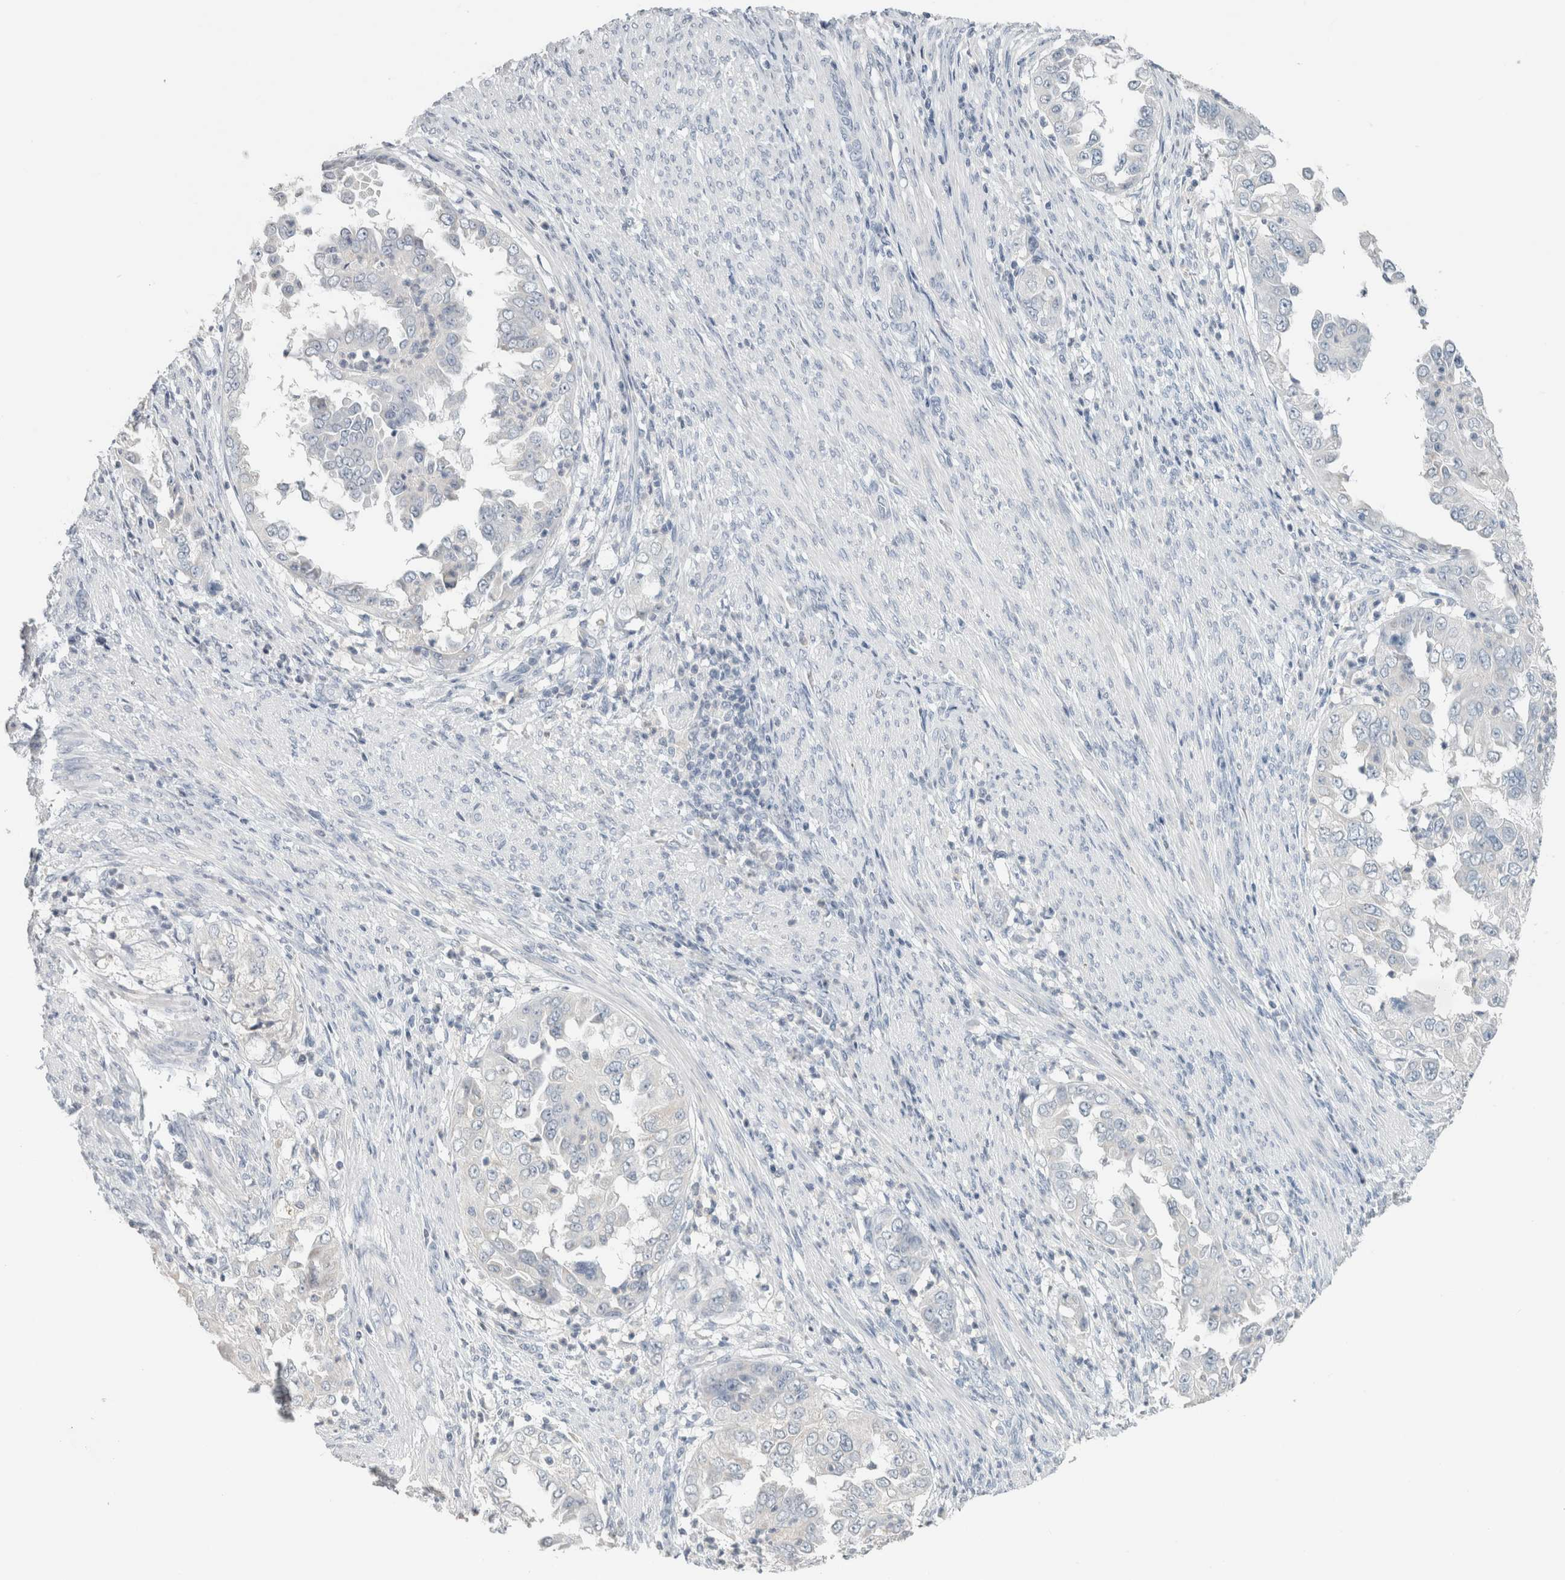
{"staining": {"intensity": "negative", "quantity": "none", "location": "none"}, "tissue": "endometrial cancer", "cell_type": "Tumor cells", "image_type": "cancer", "snomed": [{"axis": "morphology", "description": "Adenocarcinoma, NOS"}, {"axis": "topography", "description": "Endometrium"}], "caption": "DAB (3,3'-diaminobenzidine) immunohistochemical staining of human endometrial cancer reveals no significant staining in tumor cells. (Brightfield microscopy of DAB immunohistochemistry at high magnification).", "gene": "CRAT", "patient": {"sex": "female", "age": 85}}